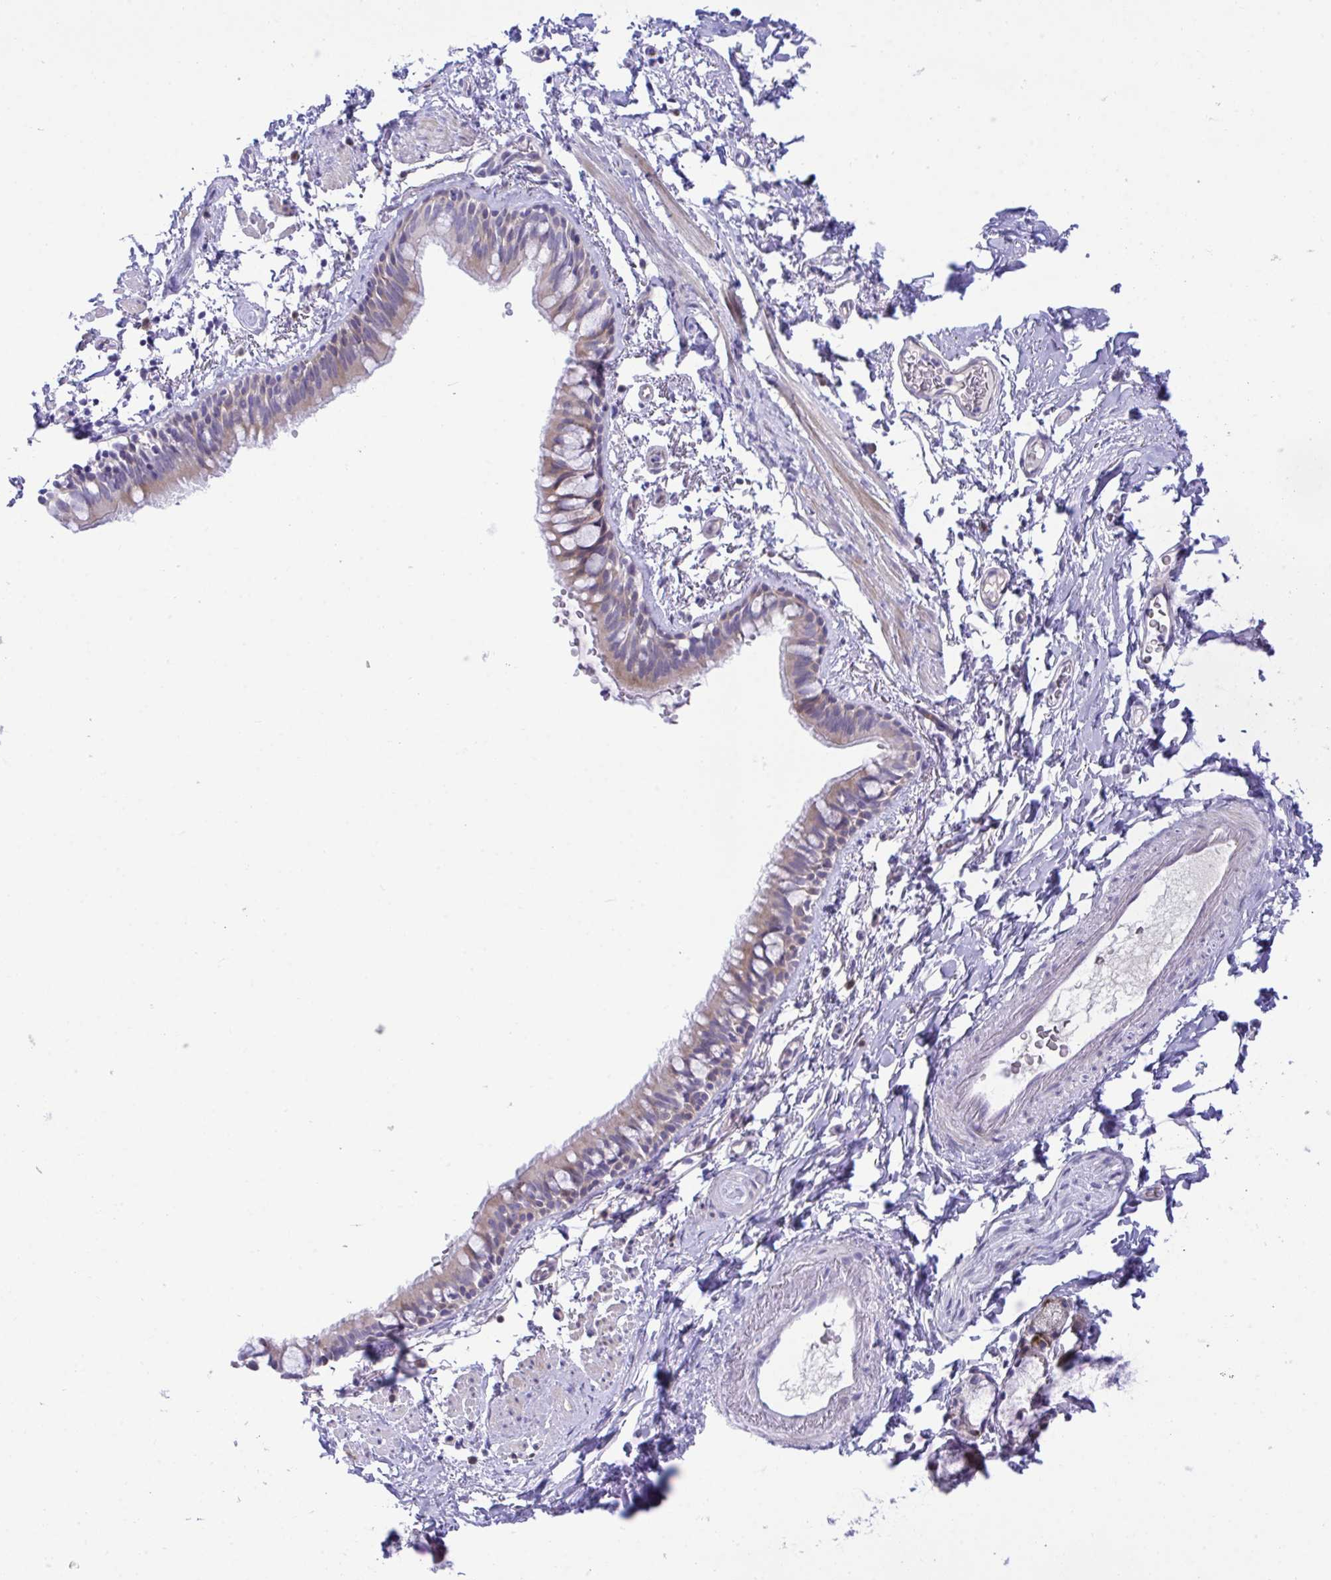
{"staining": {"intensity": "weak", "quantity": "25%-75%", "location": "cytoplasmic/membranous"}, "tissue": "bronchus", "cell_type": "Respiratory epithelial cells", "image_type": "normal", "snomed": [{"axis": "morphology", "description": "Normal tissue, NOS"}, {"axis": "topography", "description": "Lymph node"}, {"axis": "topography", "description": "Cartilage tissue"}, {"axis": "topography", "description": "Bronchus"}], "caption": "A low amount of weak cytoplasmic/membranous positivity is identified in approximately 25%-75% of respiratory epithelial cells in normal bronchus.", "gene": "MED9", "patient": {"sex": "female", "age": 70}}